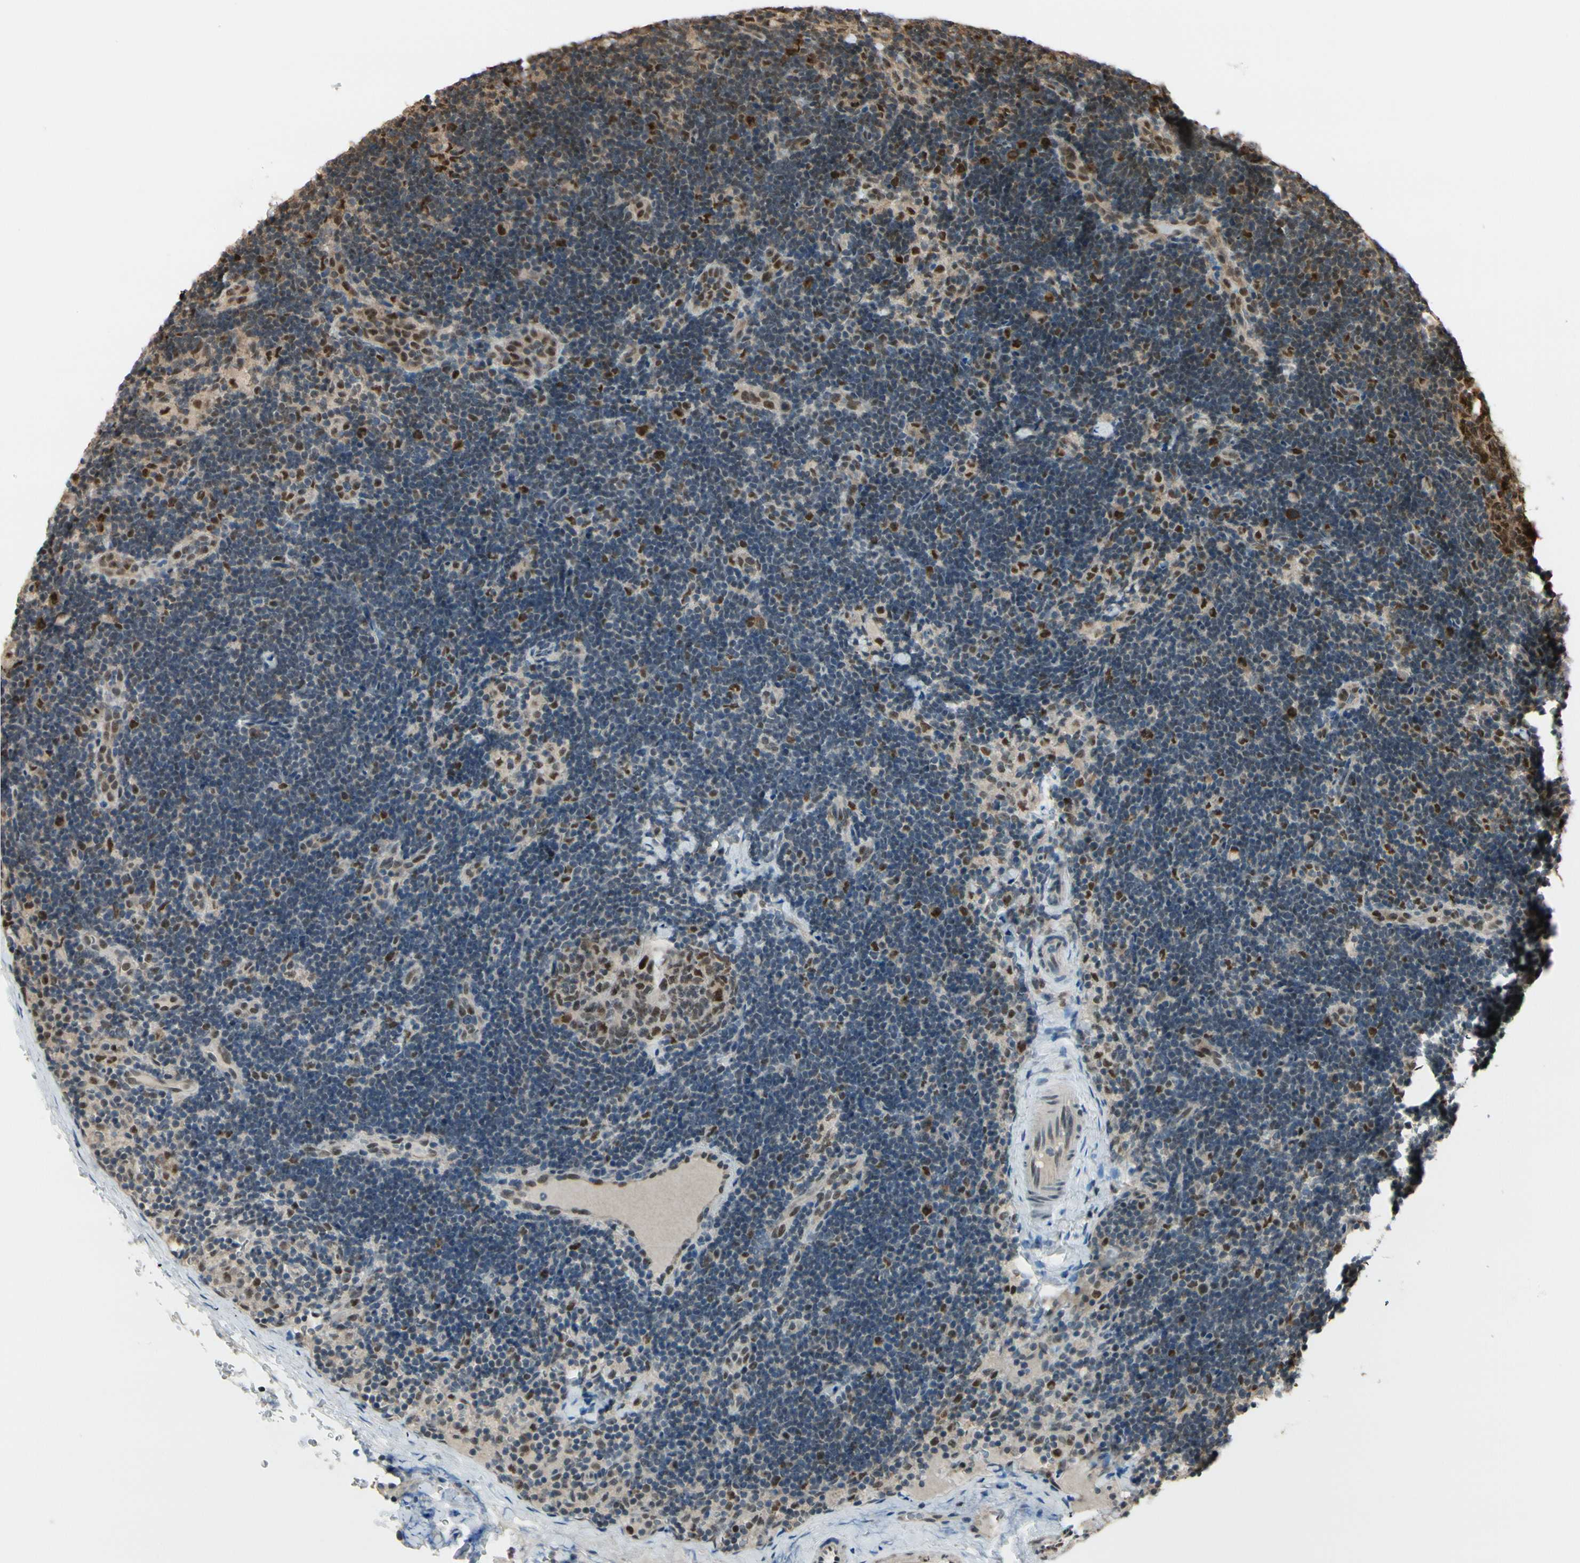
{"staining": {"intensity": "strong", "quantity": "25%-75%", "location": "nuclear"}, "tissue": "lymph node", "cell_type": "Germinal center cells", "image_type": "normal", "snomed": [{"axis": "morphology", "description": "Normal tissue, NOS"}, {"axis": "topography", "description": "Lymph node"}], "caption": "A high-resolution histopathology image shows IHC staining of normal lymph node, which reveals strong nuclear expression in about 25%-75% of germinal center cells.", "gene": "HSF1", "patient": {"sex": "female", "age": 14}}